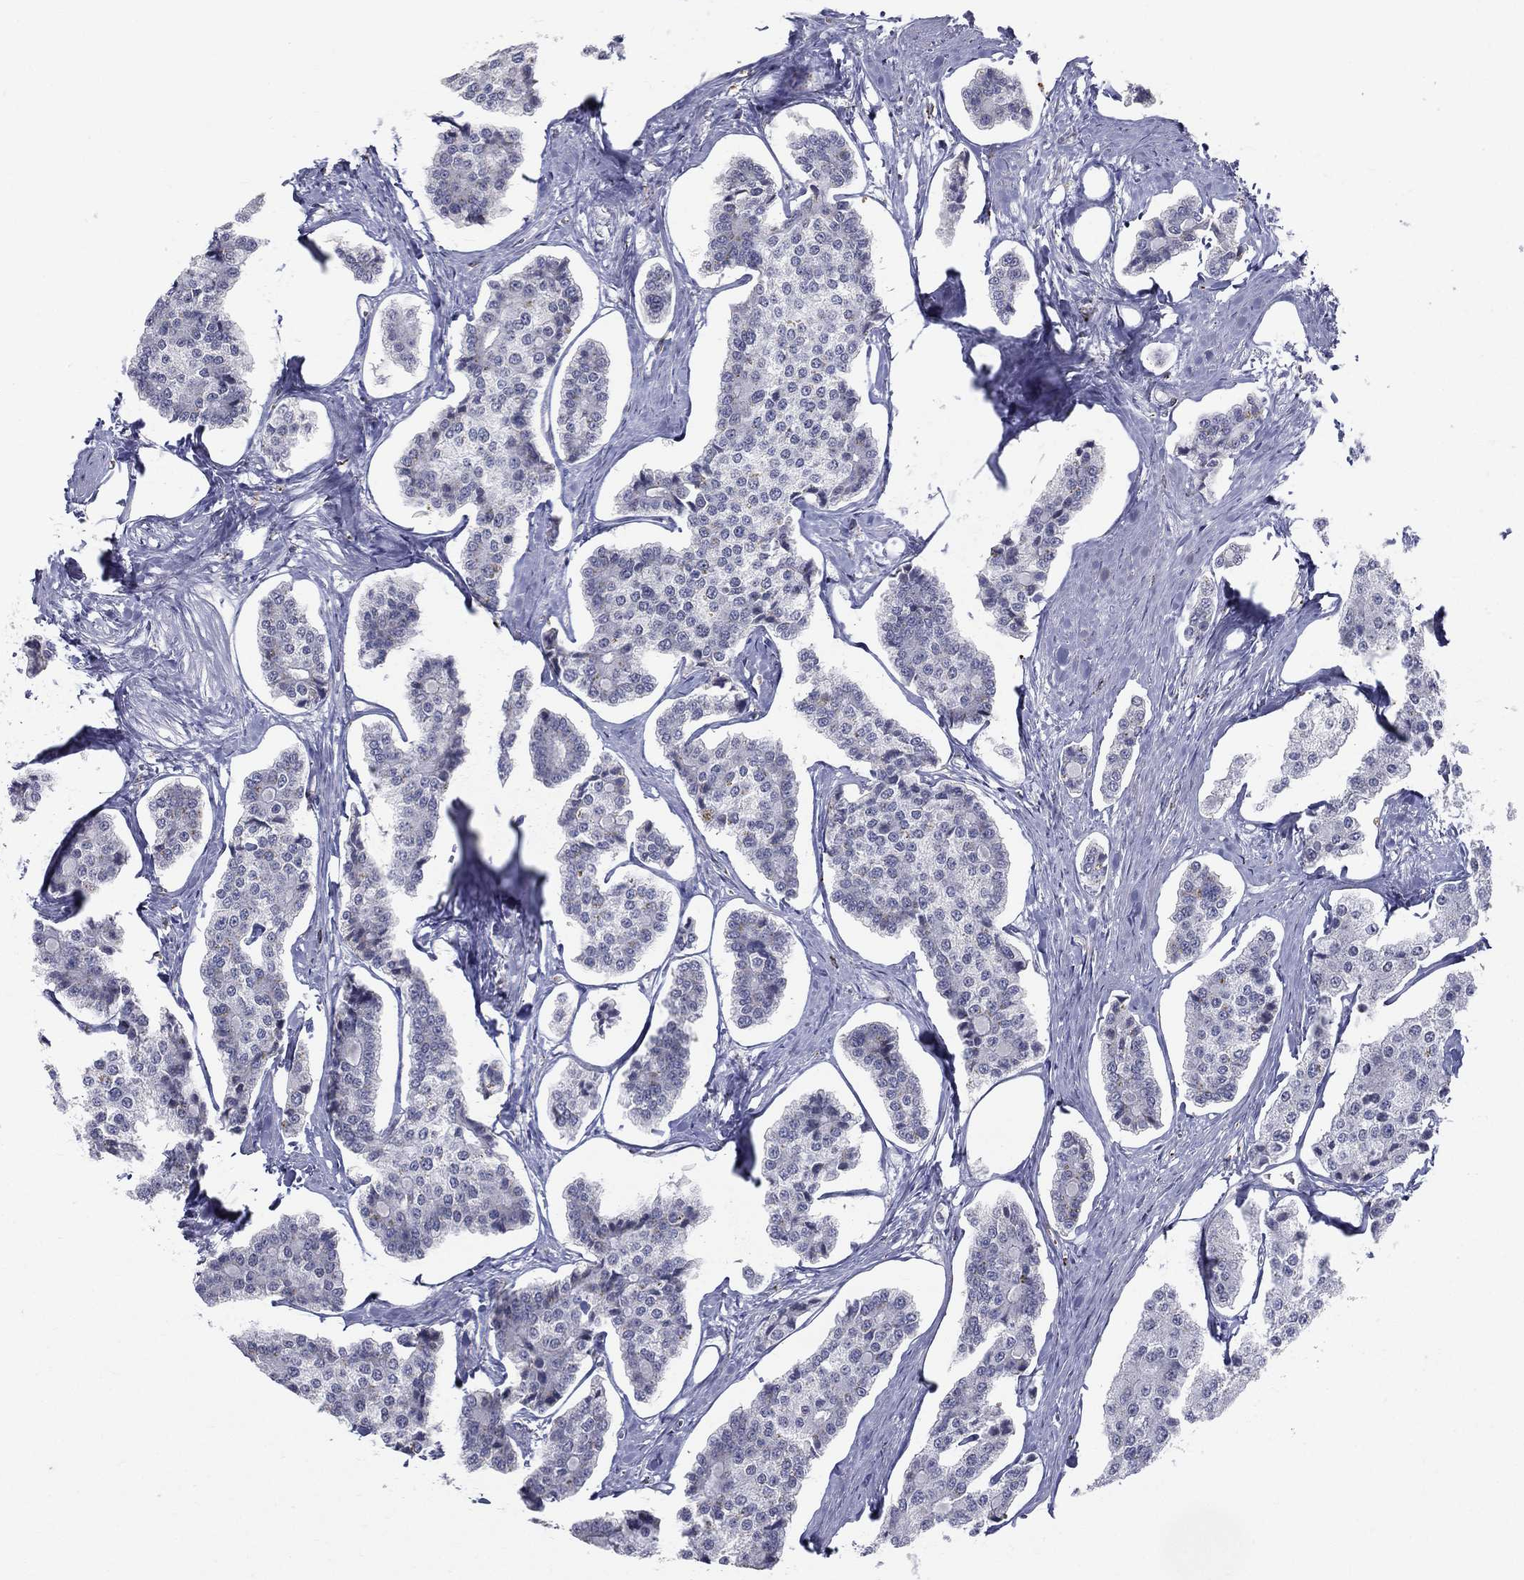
{"staining": {"intensity": "negative", "quantity": "none", "location": "none"}, "tissue": "carcinoid", "cell_type": "Tumor cells", "image_type": "cancer", "snomed": [{"axis": "morphology", "description": "Carcinoid, malignant, NOS"}, {"axis": "topography", "description": "Small intestine"}], "caption": "Micrograph shows no significant protein expression in tumor cells of carcinoid.", "gene": "EVI2B", "patient": {"sex": "female", "age": 65}}